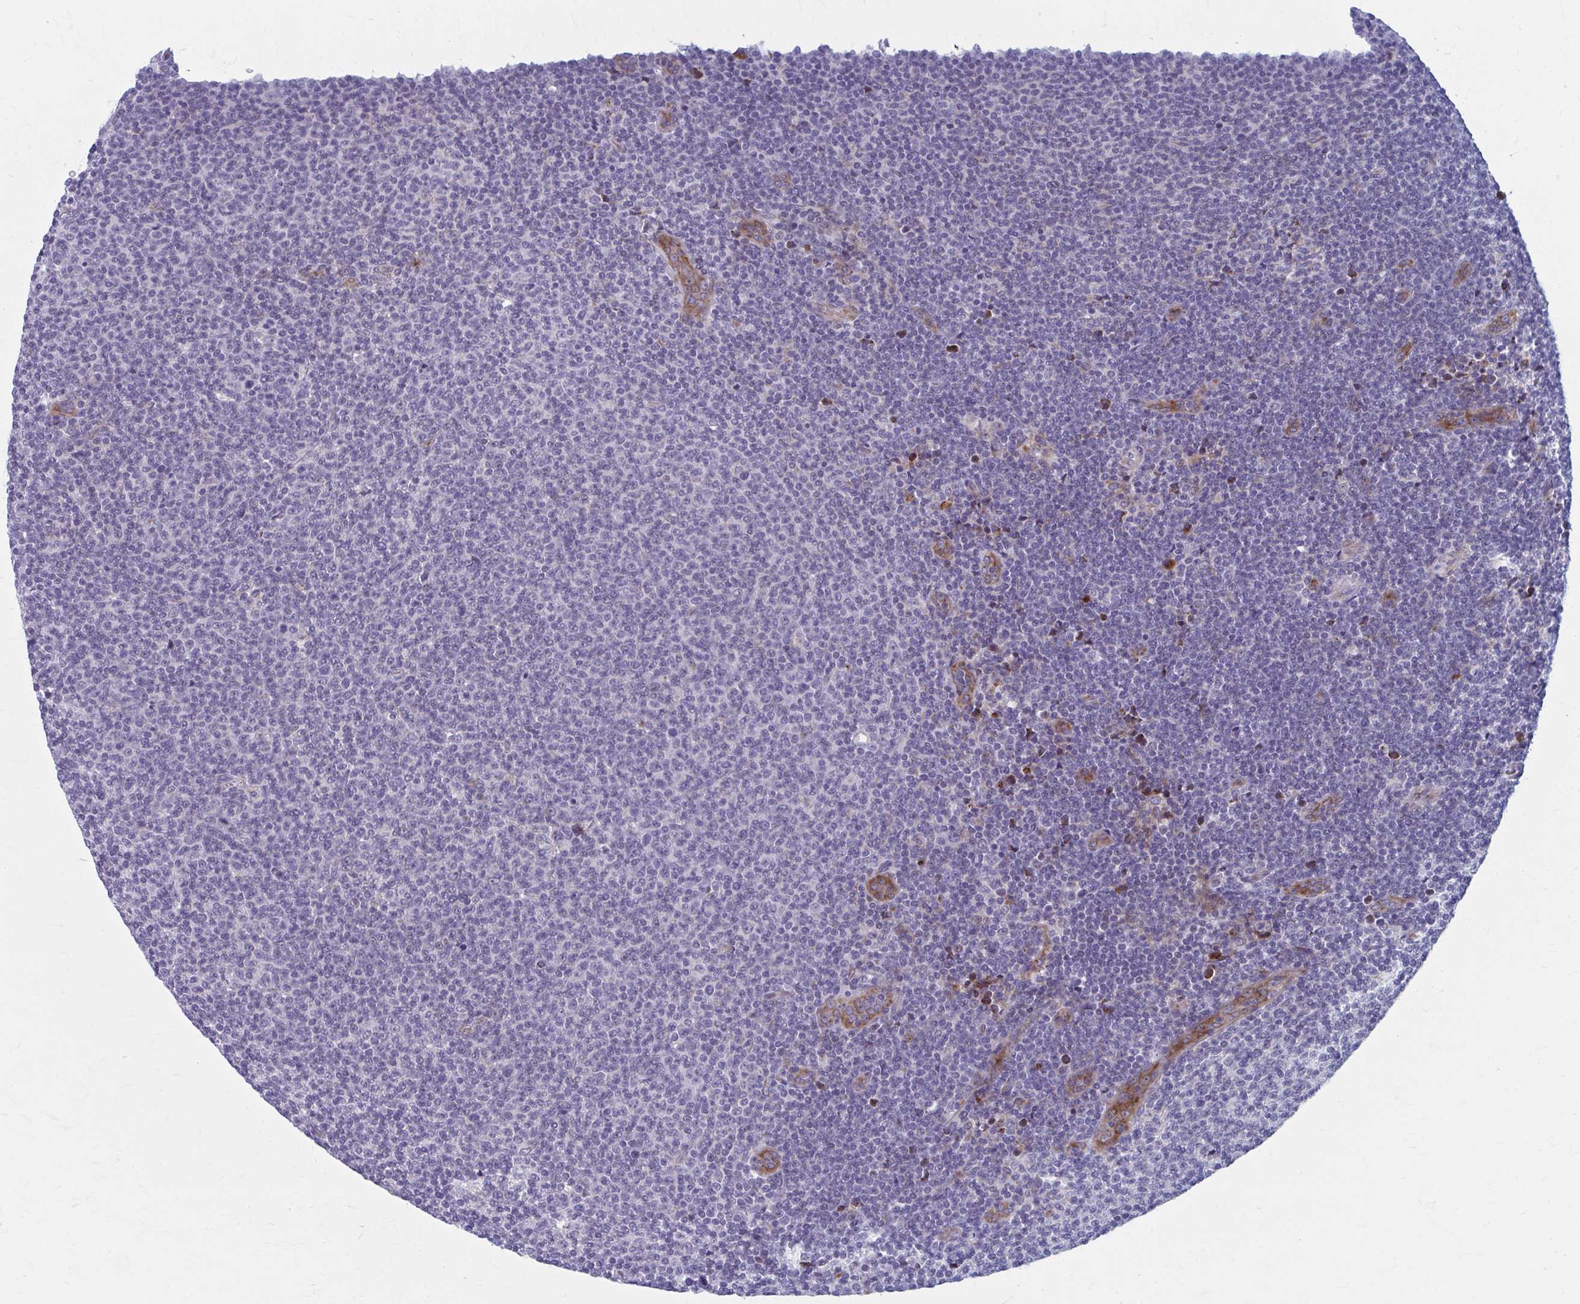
{"staining": {"intensity": "negative", "quantity": "none", "location": "none"}, "tissue": "lymphoma", "cell_type": "Tumor cells", "image_type": "cancer", "snomed": [{"axis": "morphology", "description": "Malignant lymphoma, non-Hodgkin's type, Low grade"}, {"axis": "topography", "description": "Lymph node"}], "caption": "The photomicrograph exhibits no significant positivity in tumor cells of malignant lymphoma, non-Hodgkin's type (low-grade).", "gene": "OLFM2", "patient": {"sex": "male", "age": 66}}